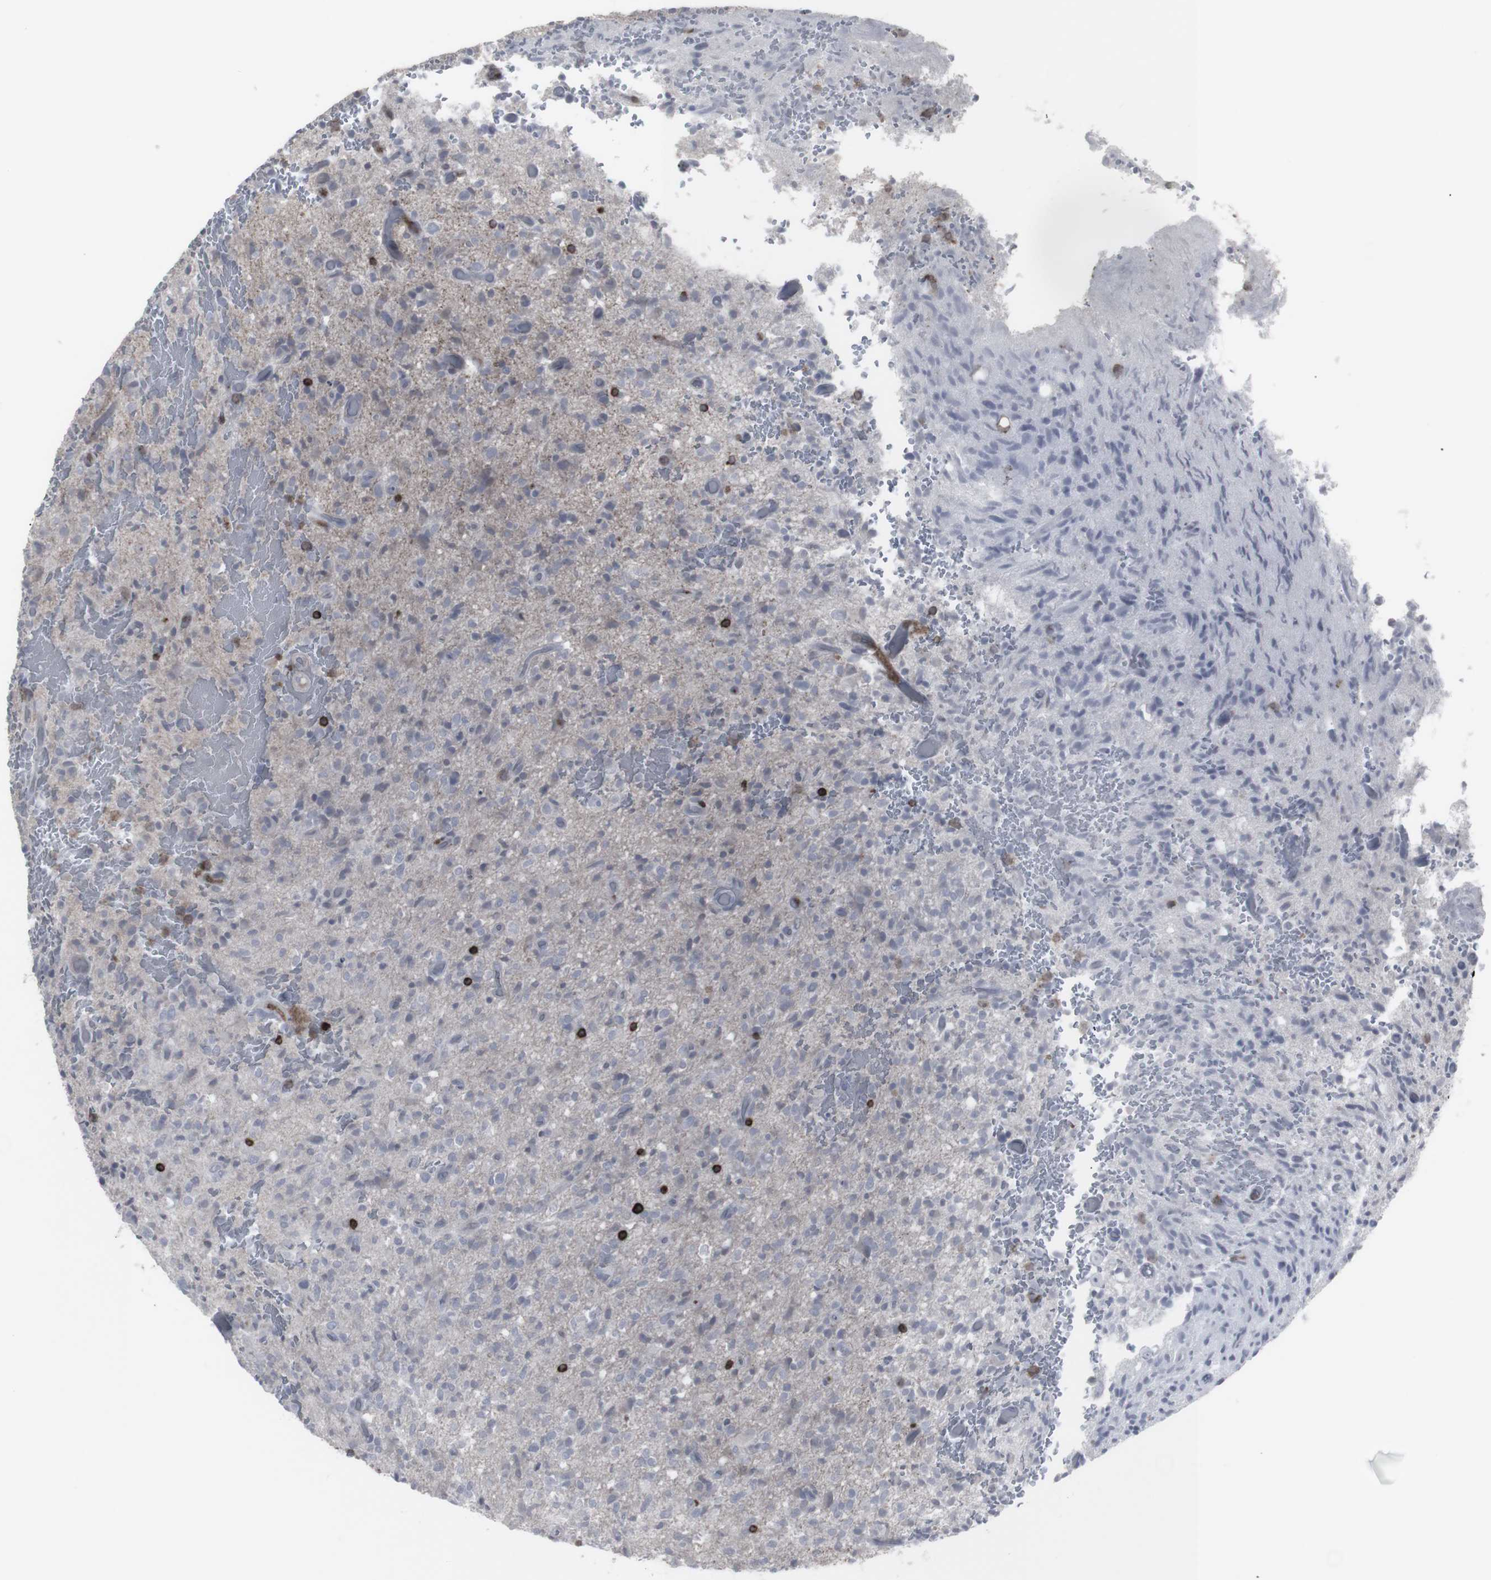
{"staining": {"intensity": "negative", "quantity": "none", "location": "none"}, "tissue": "glioma", "cell_type": "Tumor cells", "image_type": "cancer", "snomed": [{"axis": "morphology", "description": "Glioma, malignant, High grade"}, {"axis": "topography", "description": "Brain"}], "caption": "Immunohistochemistry (IHC) of malignant glioma (high-grade) demonstrates no staining in tumor cells.", "gene": "APOBEC2", "patient": {"sex": "male", "age": 71}}